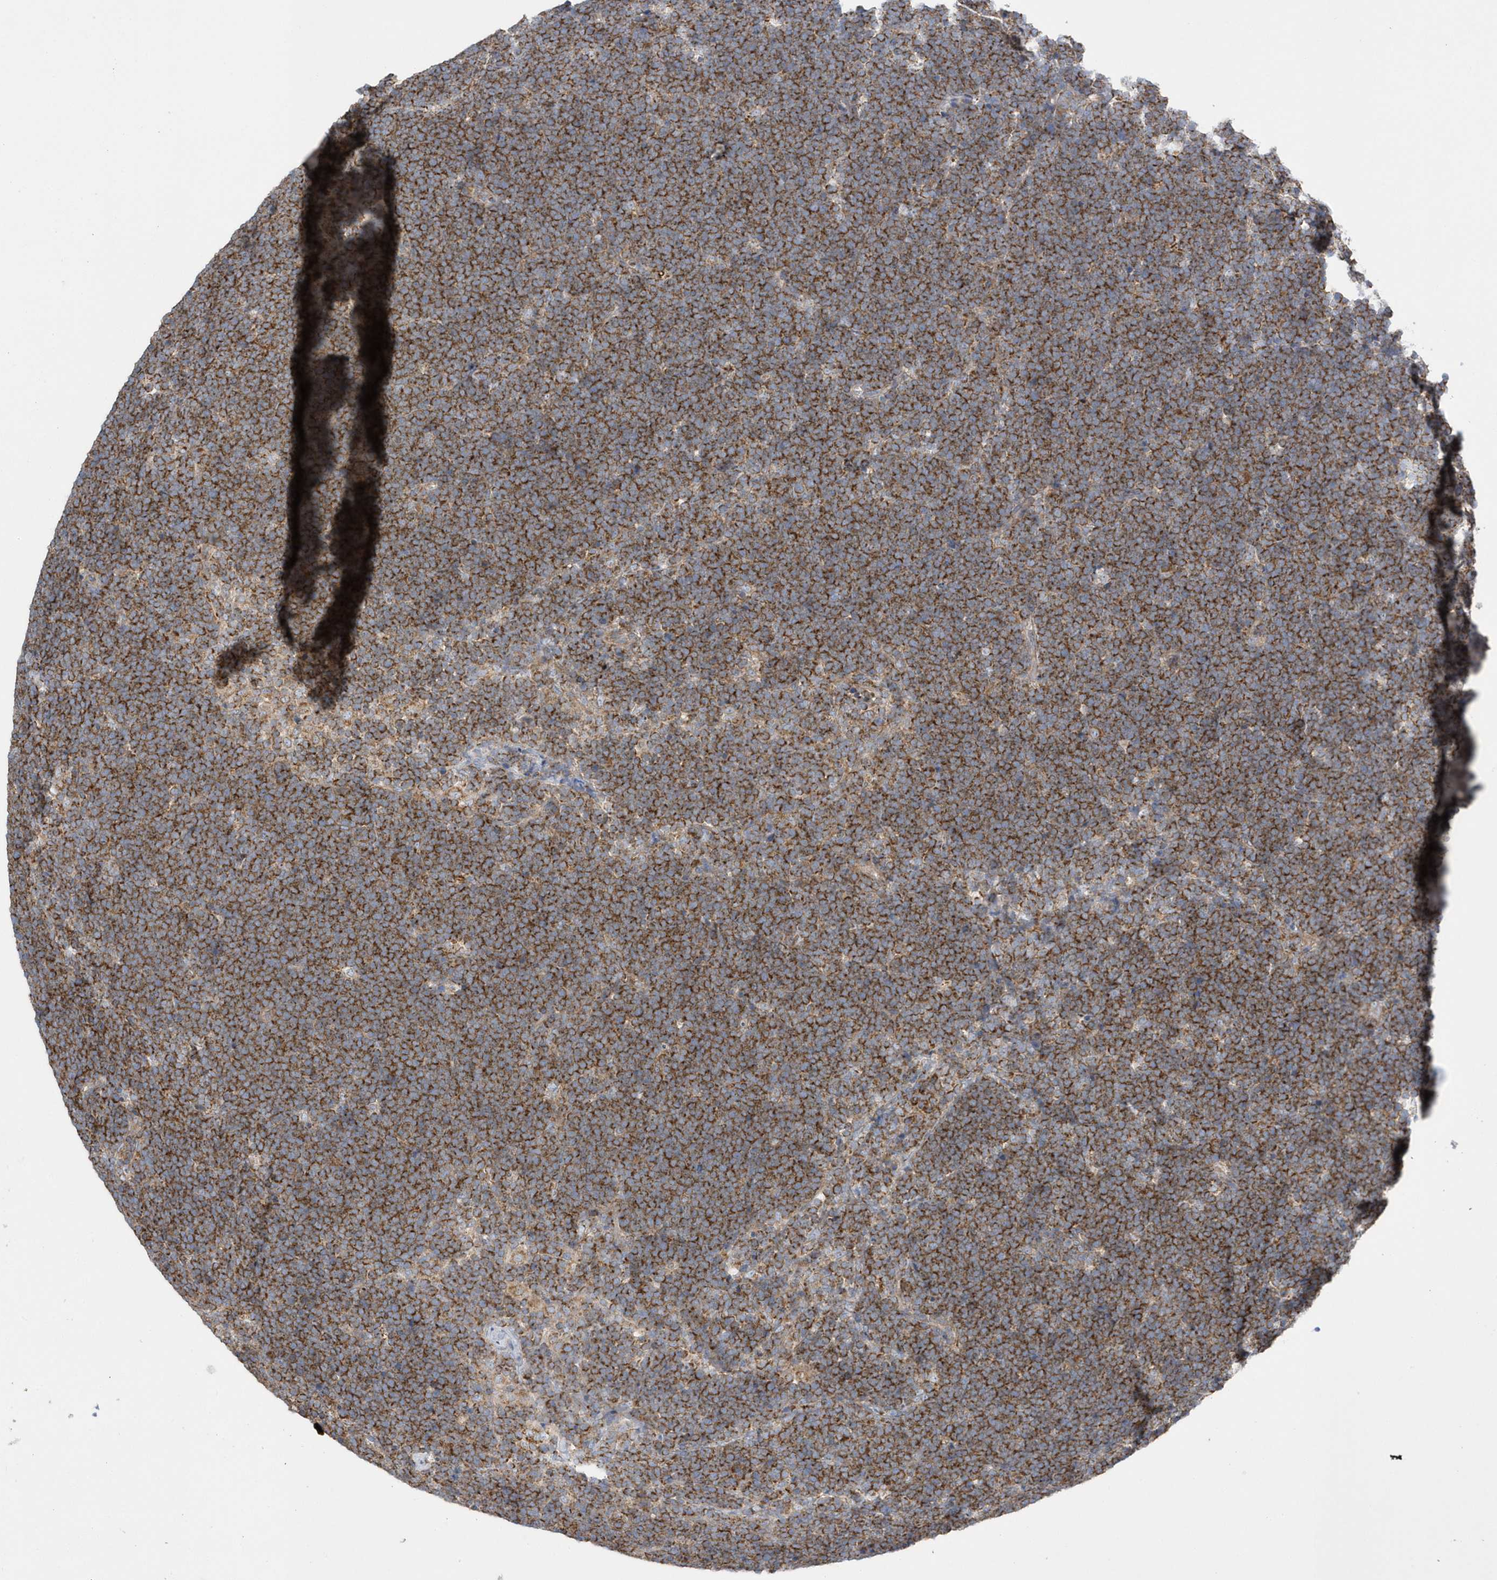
{"staining": {"intensity": "strong", "quantity": ">75%", "location": "cytoplasmic/membranous"}, "tissue": "lymphoma", "cell_type": "Tumor cells", "image_type": "cancer", "snomed": [{"axis": "morphology", "description": "Malignant lymphoma, non-Hodgkin's type, High grade"}, {"axis": "topography", "description": "Lymph node"}], "caption": "Protein staining displays strong cytoplasmic/membranous positivity in approximately >75% of tumor cells in malignant lymphoma, non-Hodgkin's type (high-grade).", "gene": "SPATA5", "patient": {"sex": "male", "age": 13}}